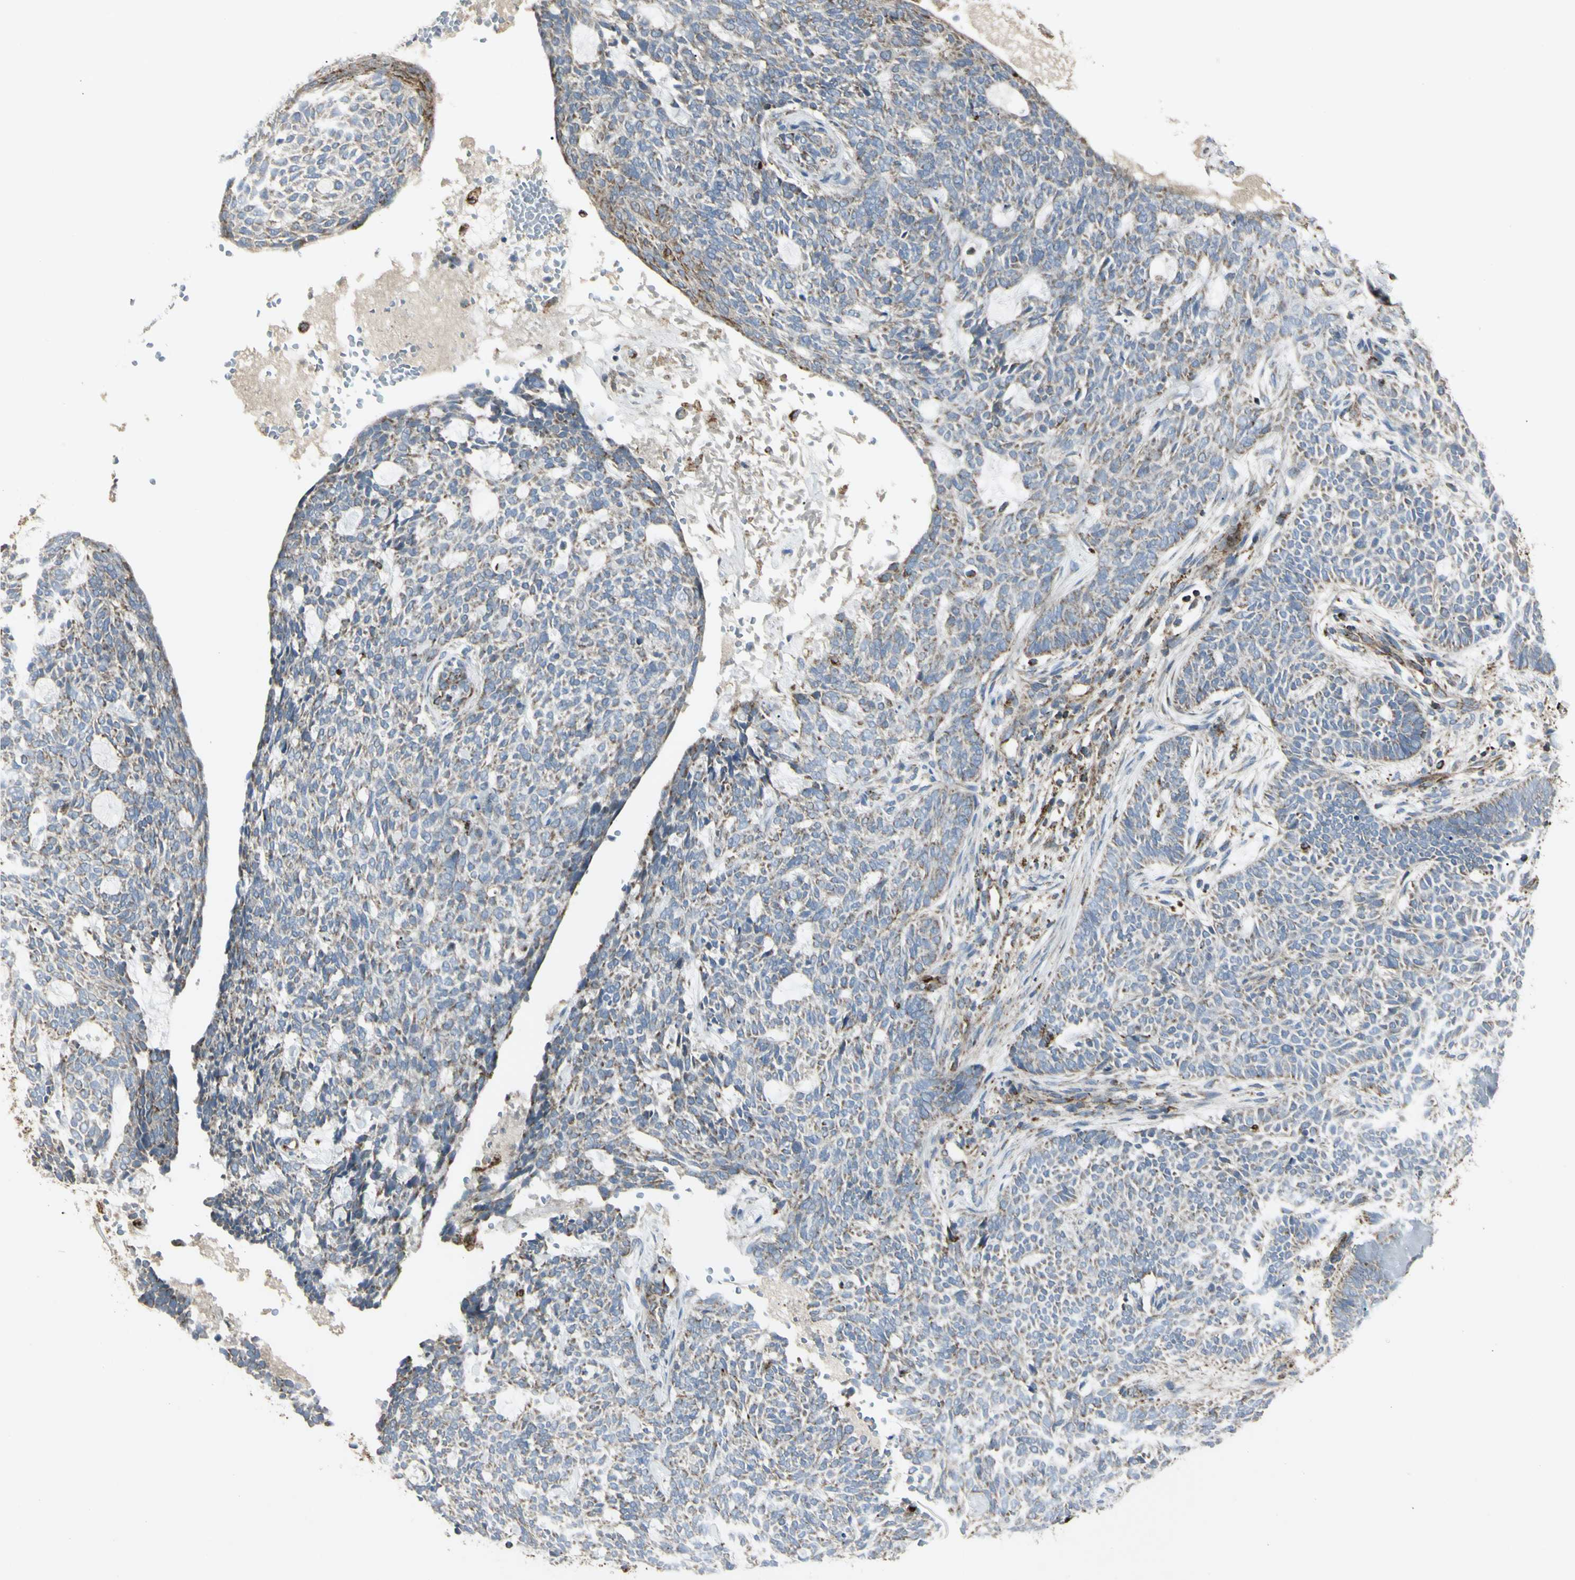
{"staining": {"intensity": "moderate", "quantity": "25%-75%", "location": "cytoplasmic/membranous"}, "tissue": "skin cancer", "cell_type": "Tumor cells", "image_type": "cancer", "snomed": [{"axis": "morphology", "description": "Basal cell carcinoma"}, {"axis": "topography", "description": "Skin"}], "caption": "IHC of human skin basal cell carcinoma shows medium levels of moderate cytoplasmic/membranous positivity in approximately 25%-75% of tumor cells.", "gene": "CYB5R1", "patient": {"sex": "male", "age": 87}}